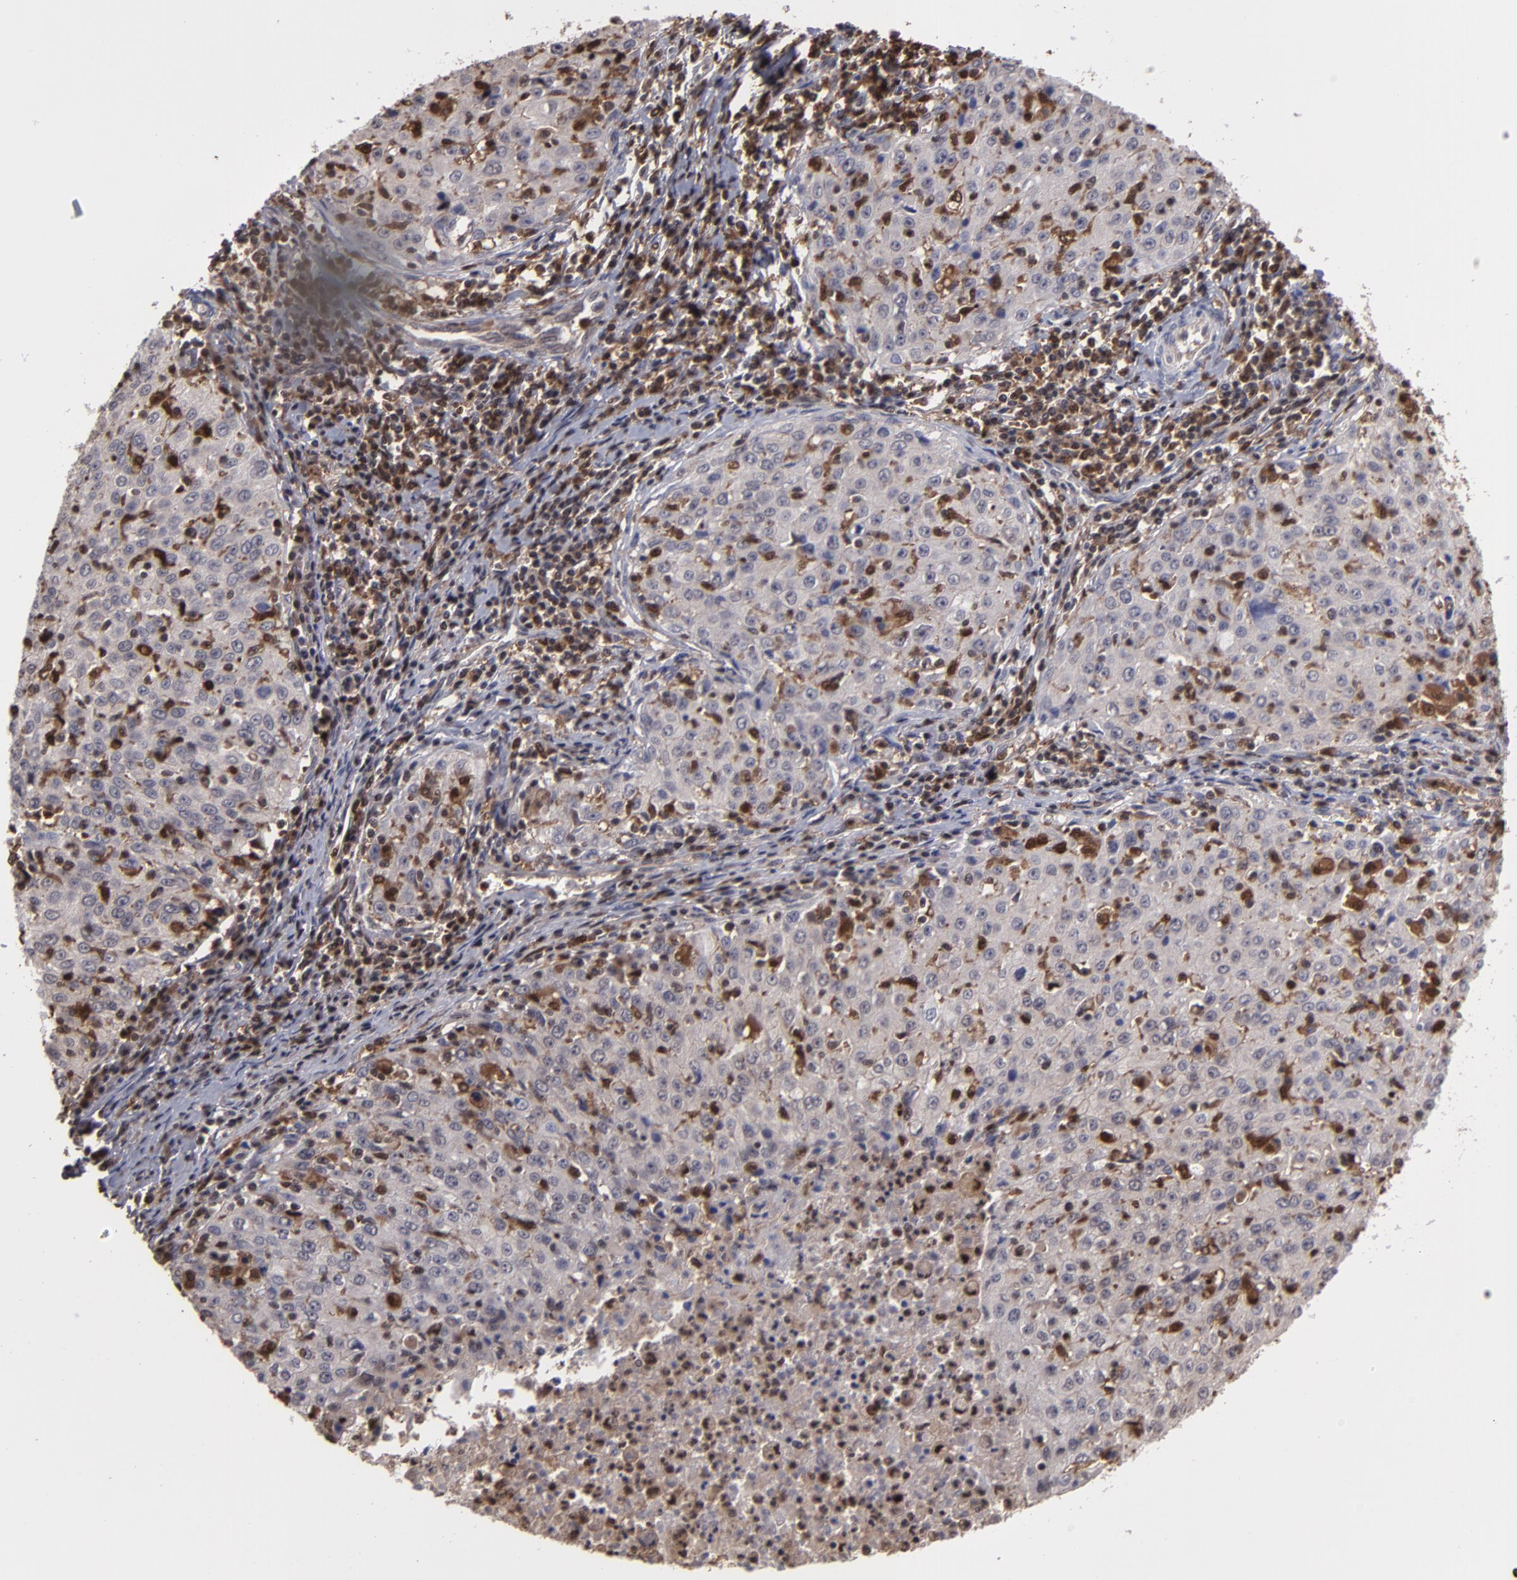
{"staining": {"intensity": "weak", "quantity": ">75%", "location": "cytoplasmic/membranous"}, "tissue": "cervical cancer", "cell_type": "Tumor cells", "image_type": "cancer", "snomed": [{"axis": "morphology", "description": "Squamous cell carcinoma, NOS"}, {"axis": "topography", "description": "Cervix"}], "caption": "Brown immunohistochemical staining in human cervical cancer demonstrates weak cytoplasmic/membranous staining in about >75% of tumor cells.", "gene": "GRB2", "patient": {"sex": "female", "age": 27}}